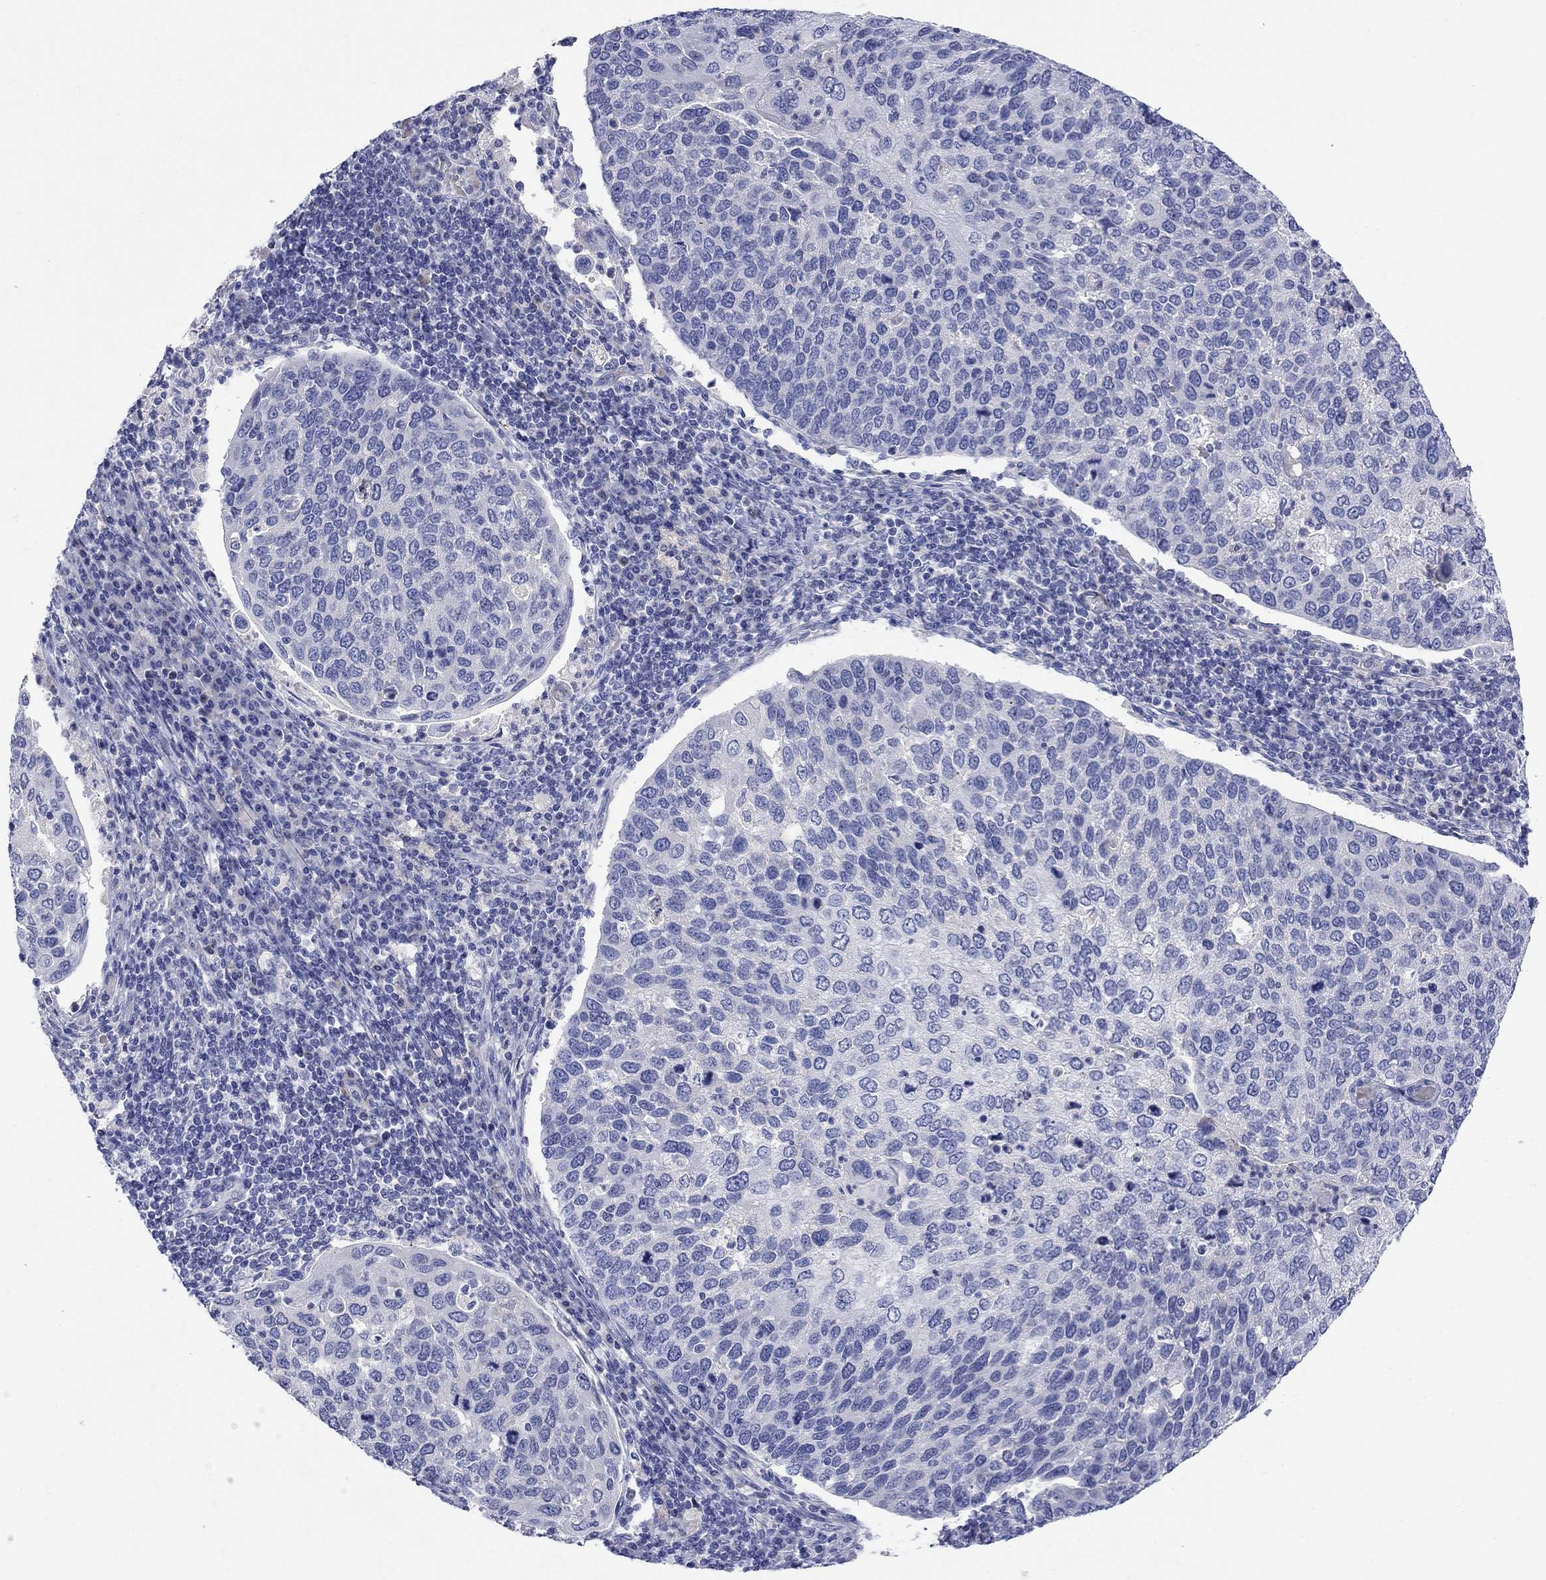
{"staining": {"intensity": "negative", "quantity": "none", "location": "none"}, "tissue": "cervical cancer", "cell_type": "Tumor cells", "image_type": "cancer", "snomed": [{"axis": "morphology", "description": "Squamous cell carcinoma, NOS"}, {"axis": "topography", "description": "Cervix"}], "caption": "There is no significant staining in tumor cells of cervical cancer (squamous cell carcinoma). (DAB immunohistochemistry visualized using brightfield microscopy, high magnification).", "gene": "PTPRZ1", "patient": {"sex": "female", "age": 54}}